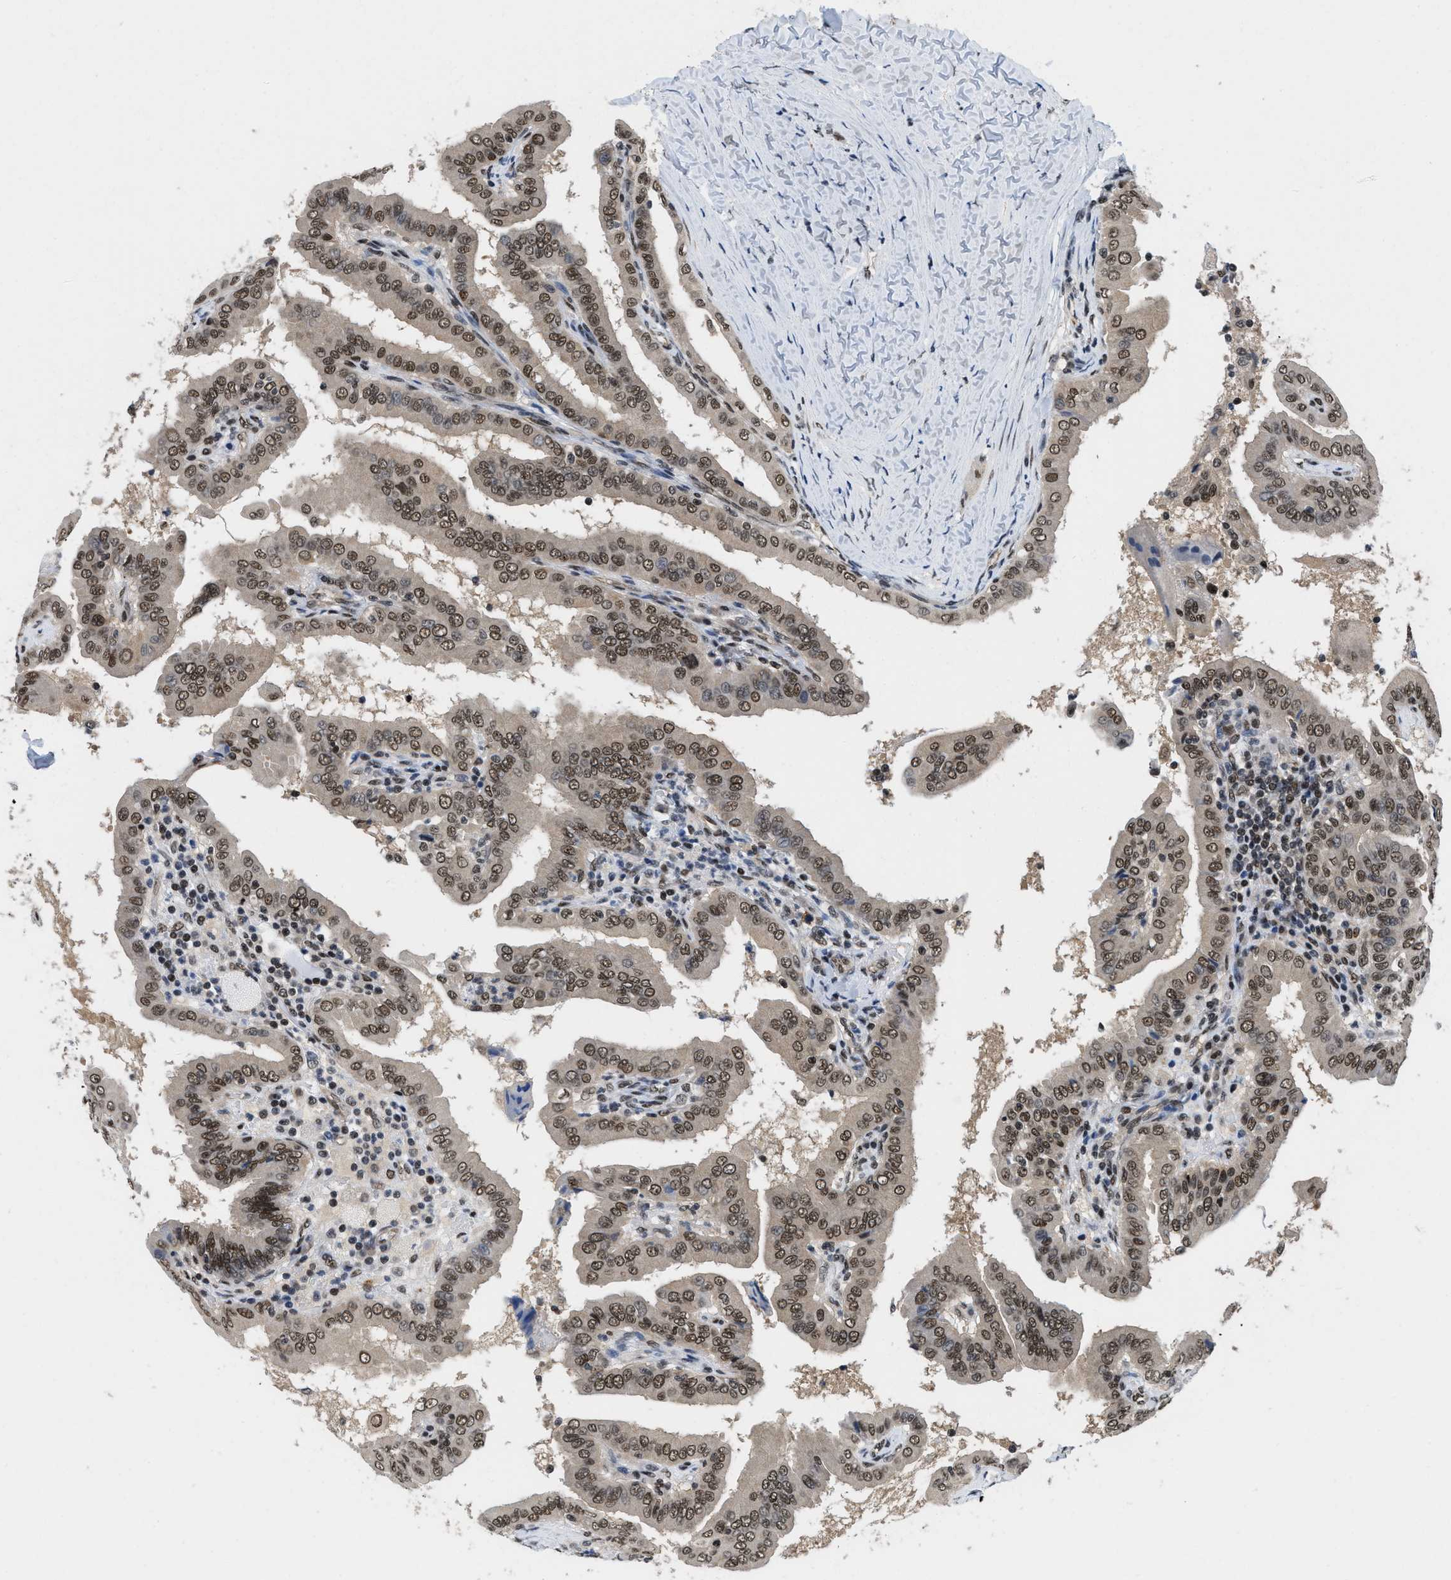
{"staining": {"intensity": "moderate", "quantity": ">75%", "location": "nuclear"}, "tissue": "thyroid cancer", "cell_type": "Tumor cells", "image_type": "cancer", "snomed": [{"axis": "morphology", "description": "Papillary adenocarcinoma, NOS"}, {"axis": "topography", "description": "Thyroid gland"}], "caption": "Thyroid cancer (papillary adenocarcinoma) stained with DAB (3,3'-diaminobenzidine) immunohistochemistry reveals medium levels of moderate nuclear positivity in approximately >75% of tumor cells.", "gene": "SAFB", "patient": {"sex": "male", "age": 33}}